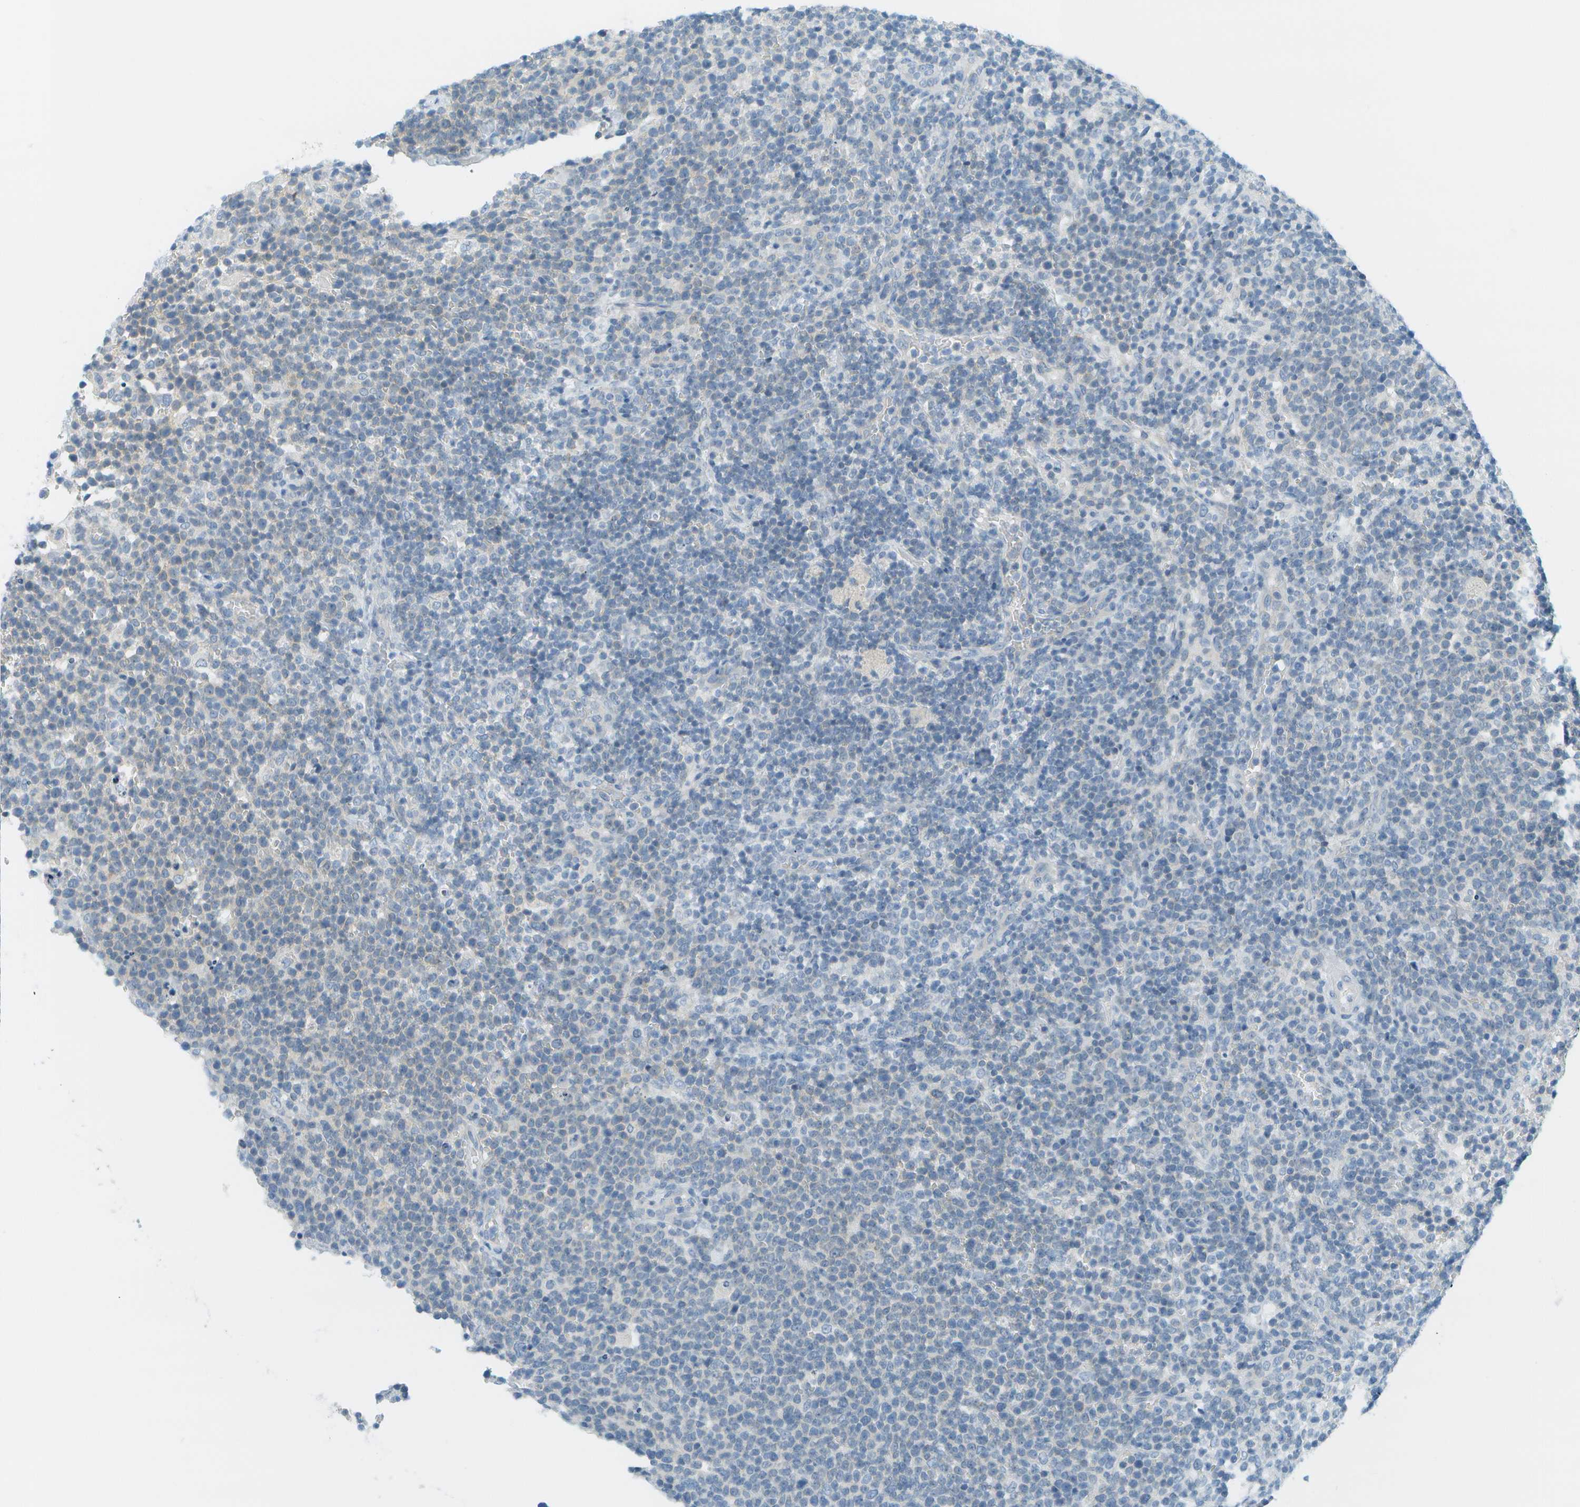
{"staining": {"intensity": "negative", "quantity": "none", "location": "none"}, "tissue": "lymphoma", "cell_type": "Tumor cells", "image_type": "cancer", "snomed": [{"axis": "morphology", "description": "Malignant lymphoma, non-Hodgkin's type, High grade"}, {"axis": "topography", "description": "Lymph node"}], "caption": "Tumor cells are negative for protein expression in human malignant lymphoma, non-Hodgkin's type (high-grade).", "gene": "SMYD5", "patient": {"sex": "male", "age": 61}}